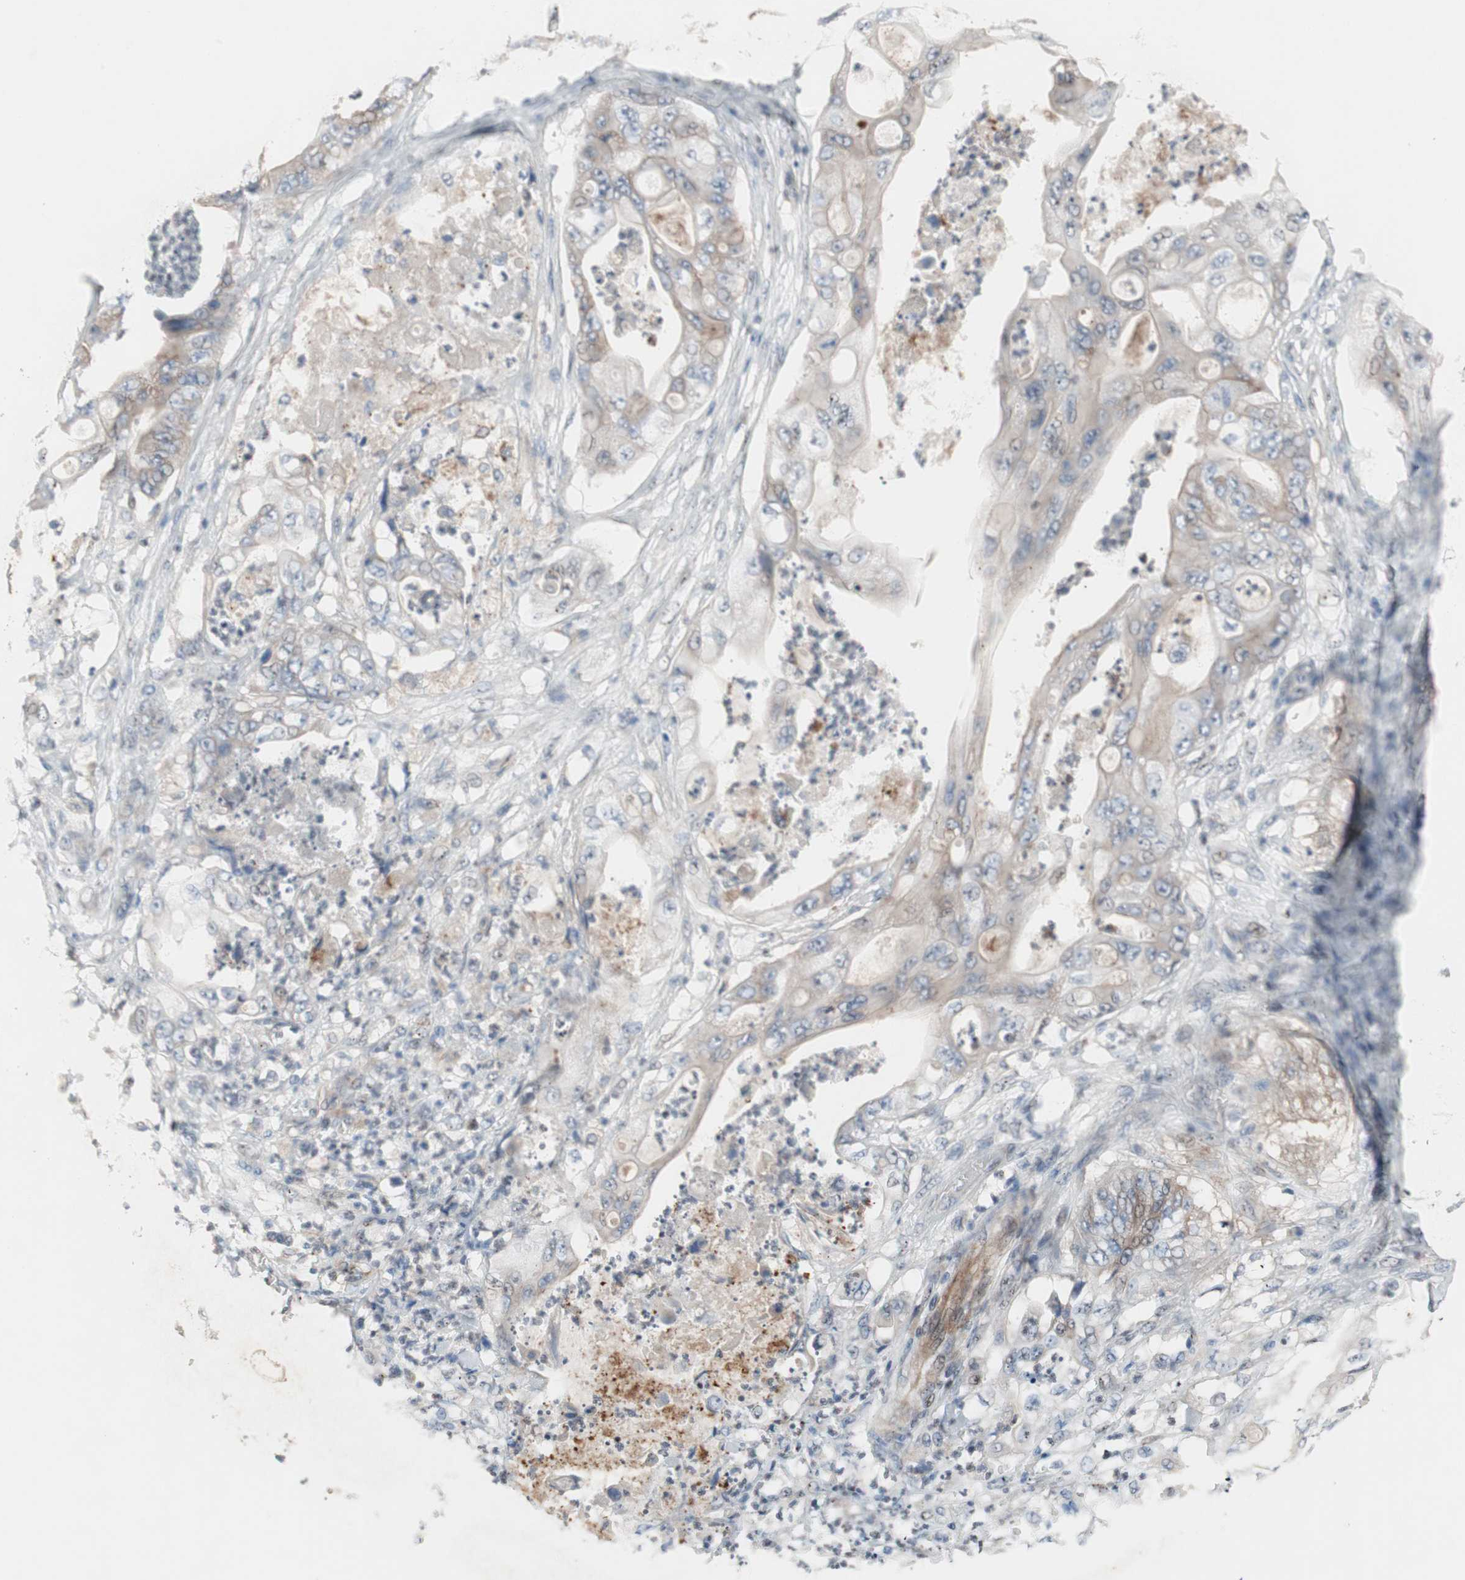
{"staining": {"intensity": "moderate", "quantity": "25%-75%", "location": "cytoplasmic/membranous"}, "tissue": "stomach cancer", "cell_type": "Tumor cells", "image_type": "cancer", "snomed": [{"axis": "morphology", "description": "Adenocarcinoma, NOS"}, {"axis": "topography", "description": "Stomach"}], "caption": "DAB immunohistochemical staining of stomach cancer shows moderate cytoplasmic/membranous protein staining in approximately 25%-75% of tumor cells.", "gene": "CAND2", "patient": {"sex": "female", "age": 73}}